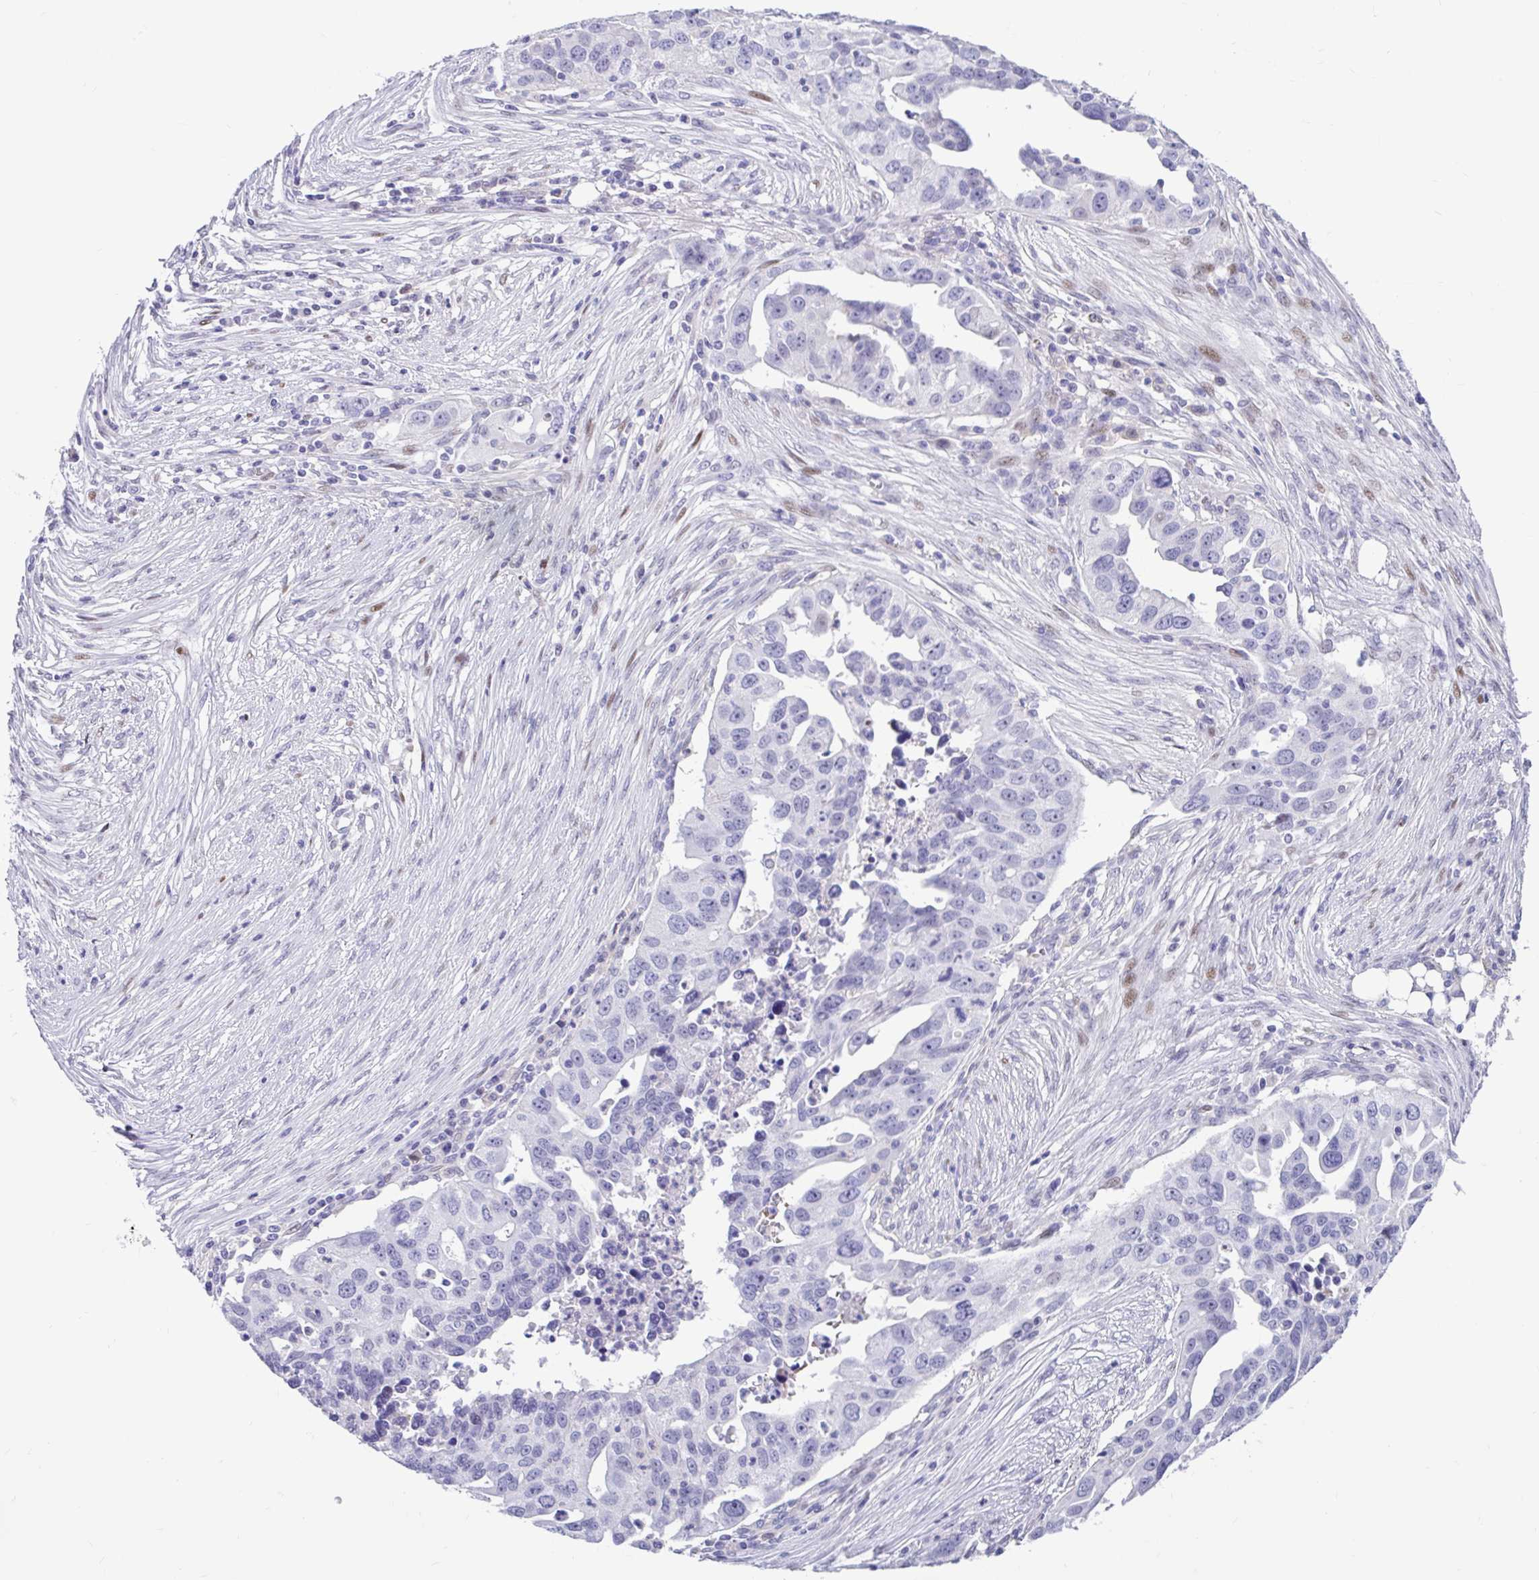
{"staining": {"intensity": "negative", "quantity": "none", "location": "none"}, "tissue": "ovarian cancer", "cell_type": "Tumor cells", "image_type": "cancer", "snomed": [{"axis": "morphology", "description": "Carcinoma, endometroid"}, {"axis": "morphology", "description": "Cystadenocarcinoma, serous, NOS"}, {"axis": "topography", "description": "Ovary"}], "caption": "Immunohistochemical staining of ovarian serous cystadenocarcinoma shows no significant positivity in tumor cells. (DAB (3,3'-diaminobenzidine) immunohistochemistry (IHC) with hematoxylin counter stain).", "gene": "NHLH2", "patient": {"sex": "female", "age": 45}}